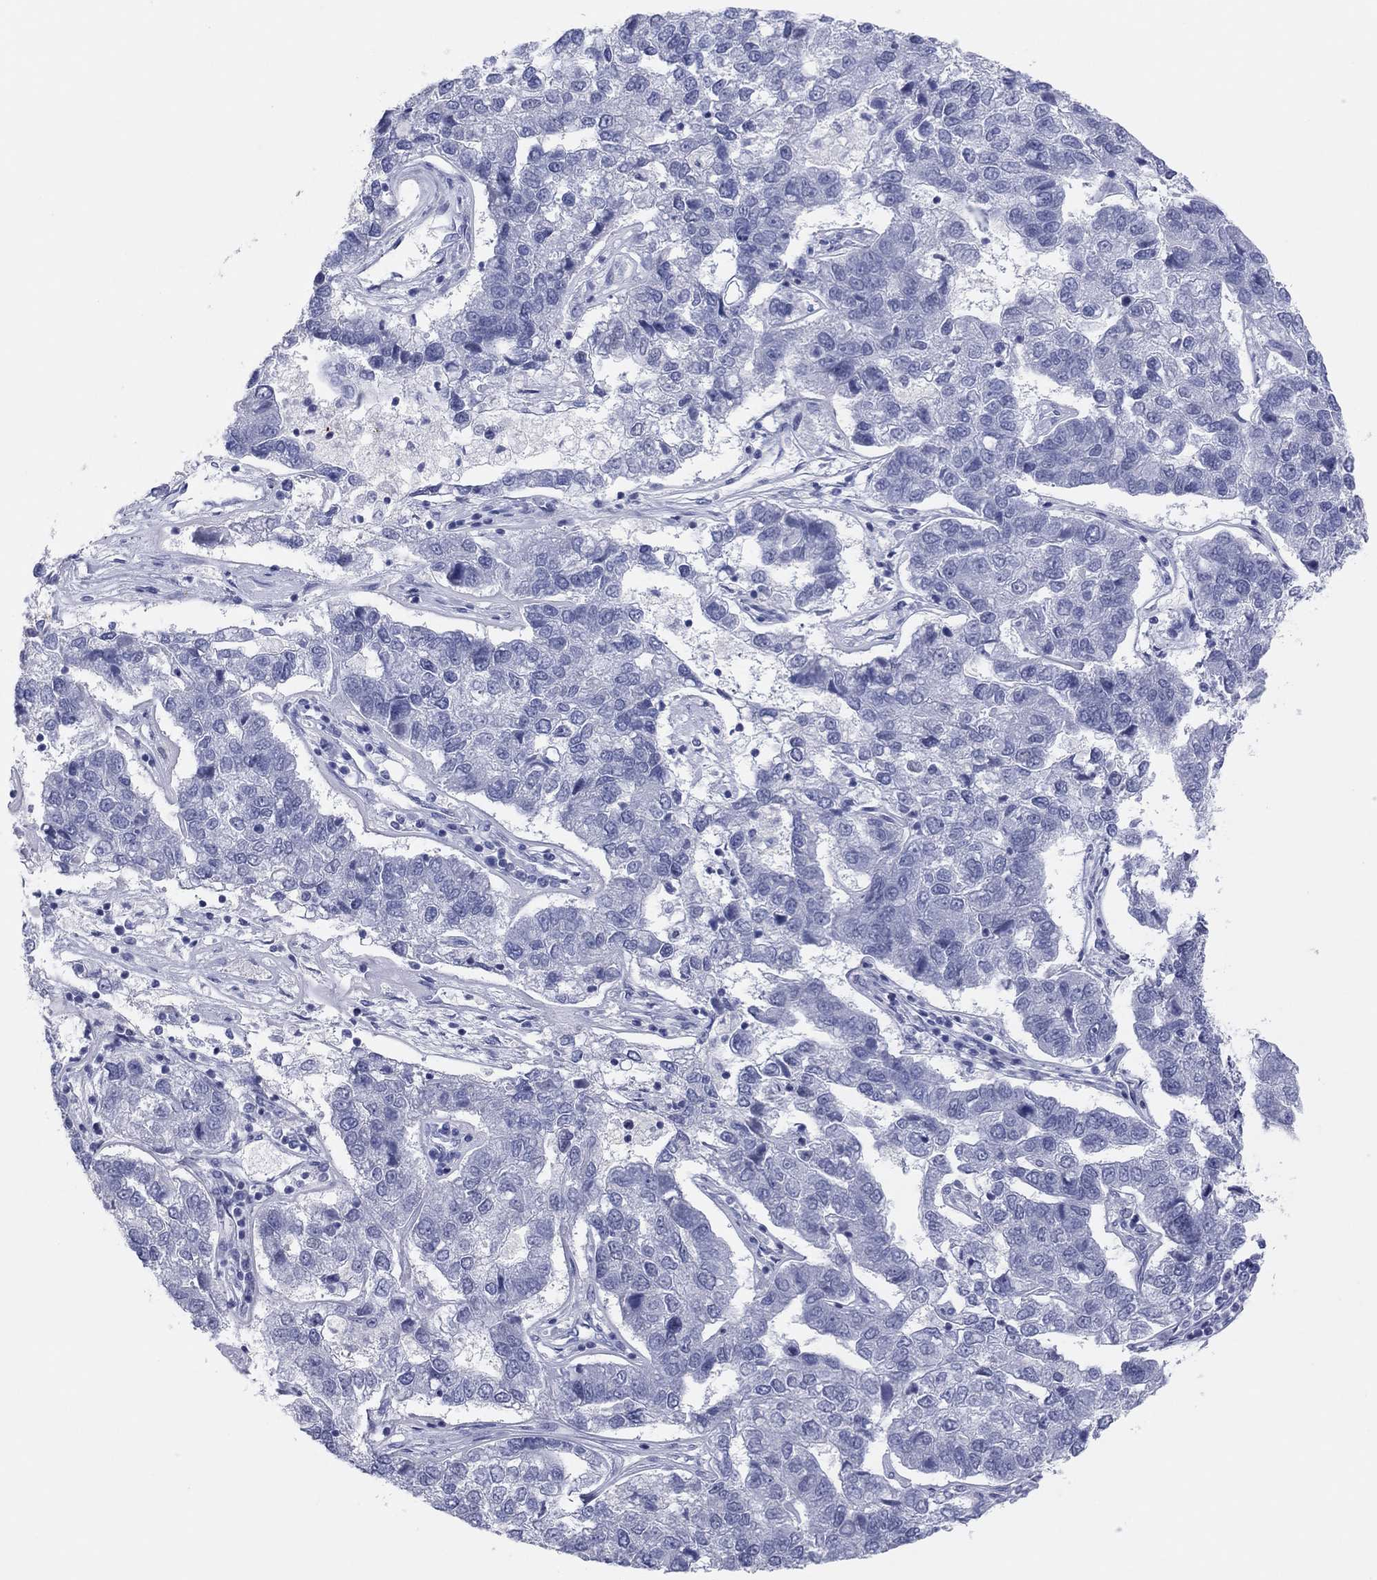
{"staining": {"intensity": "negative", "quantity": "none", "location": "none"}, "tissue": "pancreatic cancer", "cell_type": "Tumor cells", "image_type": "cancer", "snomed": [{"axis": "morphology", "description": "Adenocarcinoma, NOS"}, {"axis": "topography", "description": "Pancreas"}], "caption": "Tumor cells are negative for protein expression in human pancreatic cancer (adenocarcinoma). (DAB (3,3'-diaminobenzidine) immunohistochemistry with hematoxylin counter stain).", "gene": "CPNE6", "patient": {"sex": "female", "age": 61}}